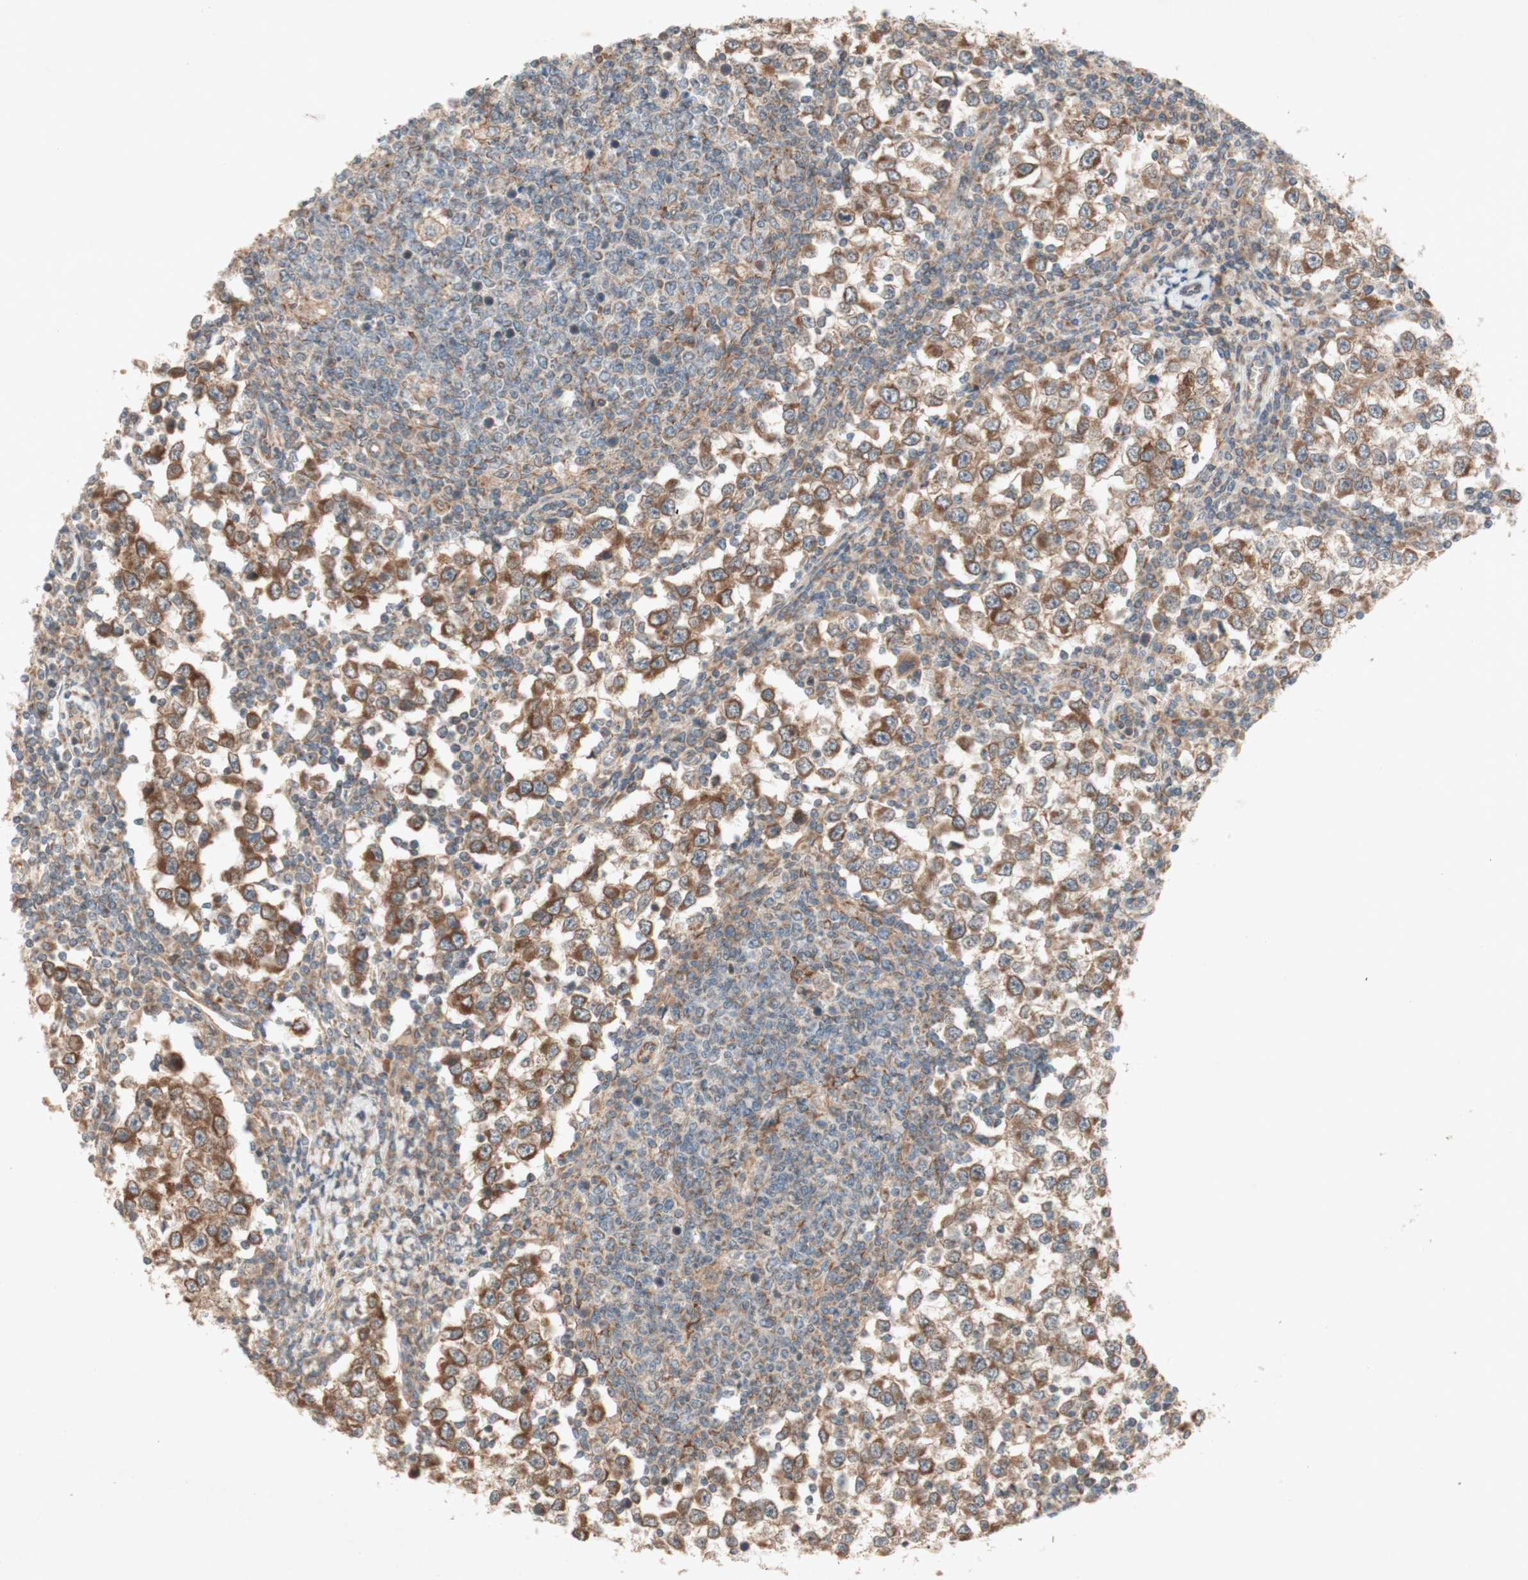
{"staining": {"intensity": "moderate", "quantity": ">75%", "location": "cytoplasmic/membranous"}, "tissue": "testis cancer", "cell_type": "Tumor cells", "image_type": "cancer", "snomed": [{"axis": "morphology", "description": "Seminoma, NOS"}, {"axis": "topography", "description": "Testis"}], "caption": "DAB immunohistochemical staining of seminoma (testis) shows moderate cytoplasmic/membranous protein staining in about >75% of tumor cells.", "gene": "SOCS2", "patient": {"sex": "male", "age": 65}}